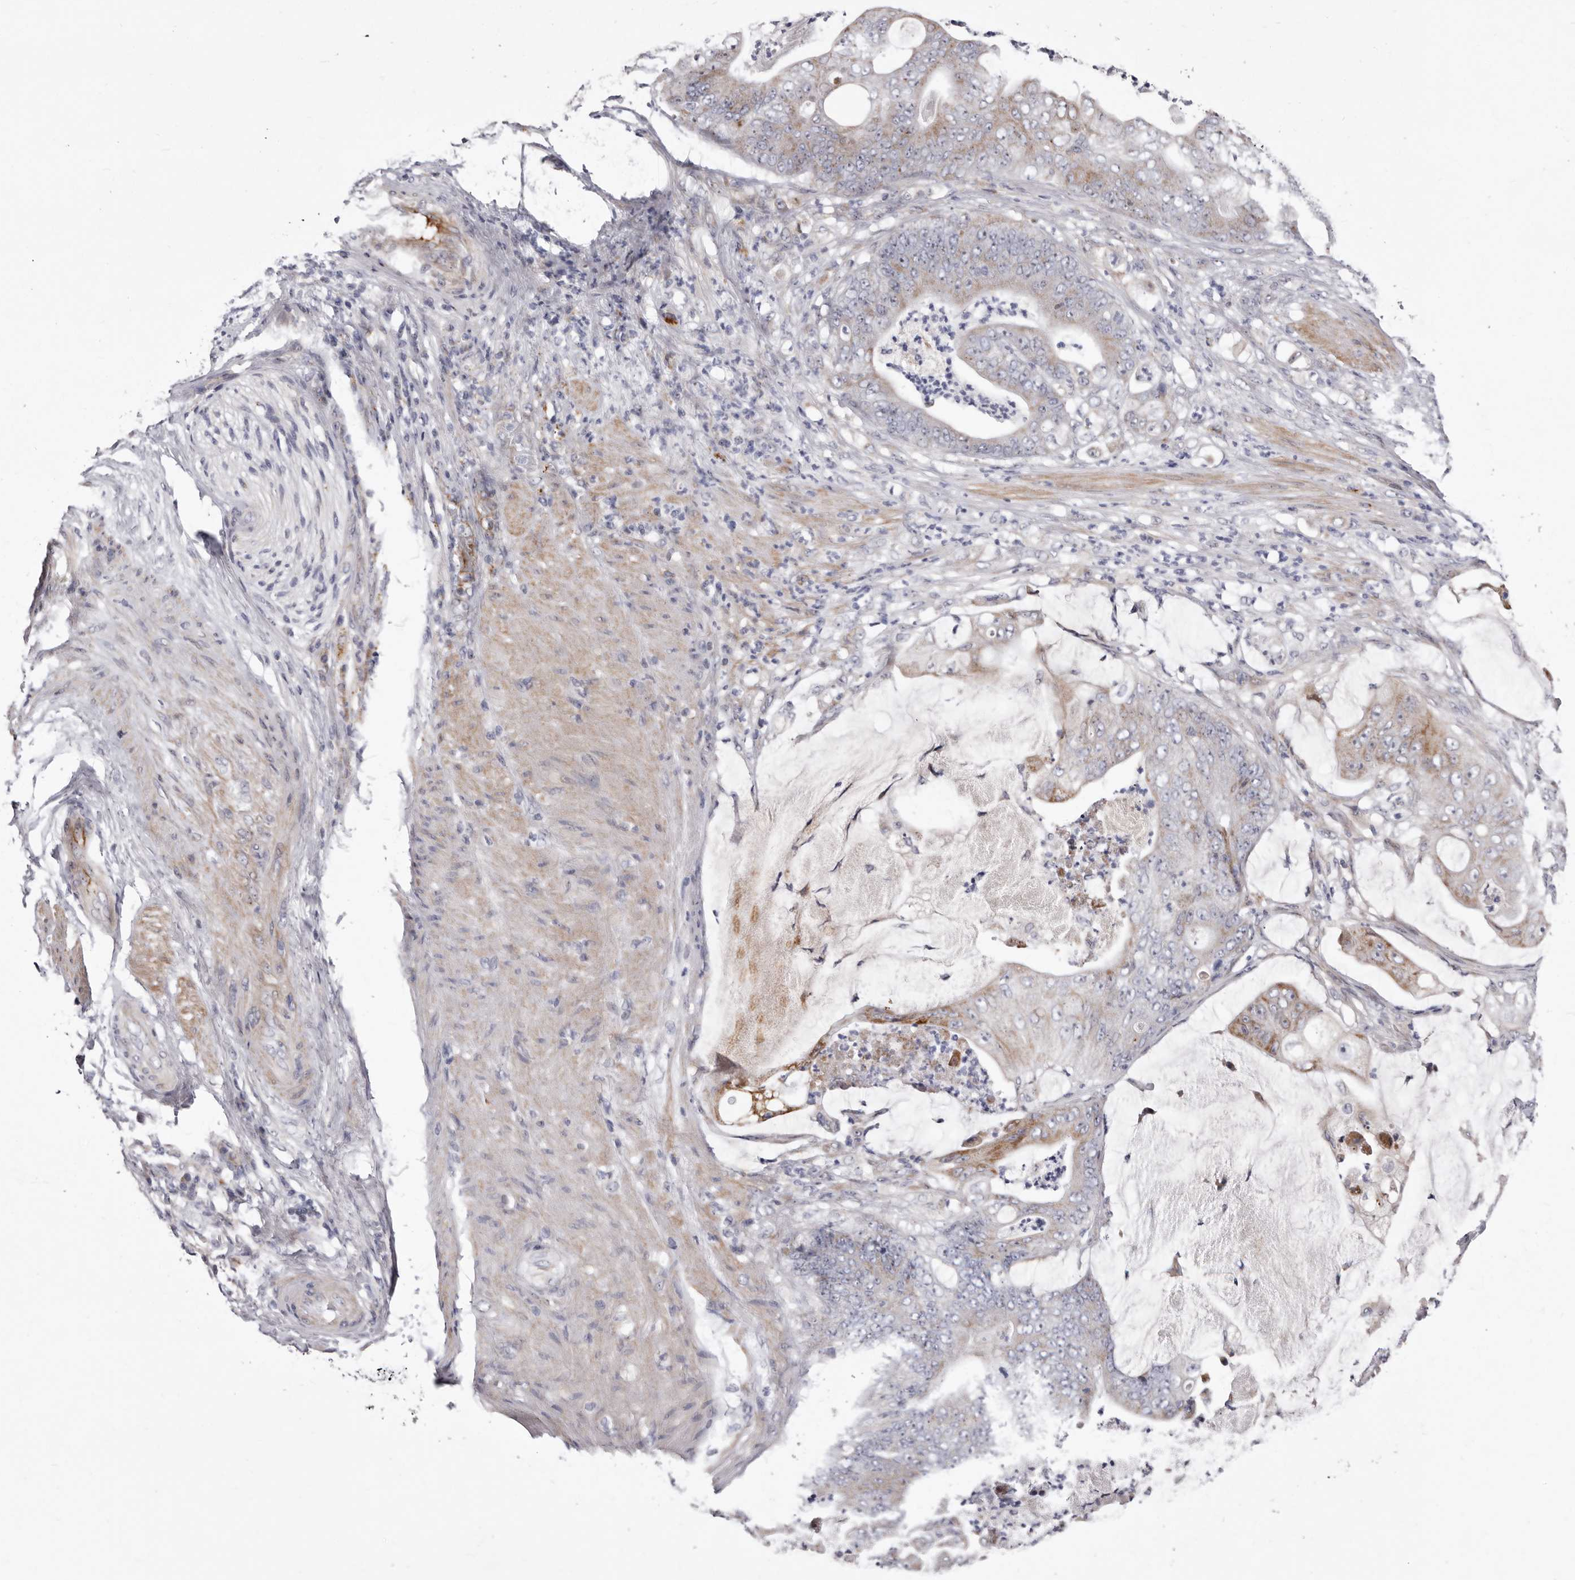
{"staining": {"intensity": "moderate", "quantity": "<25%", "location": "cytoplasmic/membranous"}, "tissue": "stomach cancer", "cell_type": "Tumor cells", "image_type": "cancer", "snomed": [{"axis": "morphology", "description": "Adenocarcinoma, NOS"}, {"axis": "topography", "description": "Stomach"}], "caption": "Immunohistochemistry histopathology image of neoplastic tissue: human stomach adenocarcinoma stained using immunohistochemistry demonstrates low levels of moderate protein expression localized specifically in the cytoplasmic/membranous of tumor cells, appearing as a cytoplasmic/membranous brown color.", "gene": "NUBPL", "patient": {"sex": "female", "age": 73}}